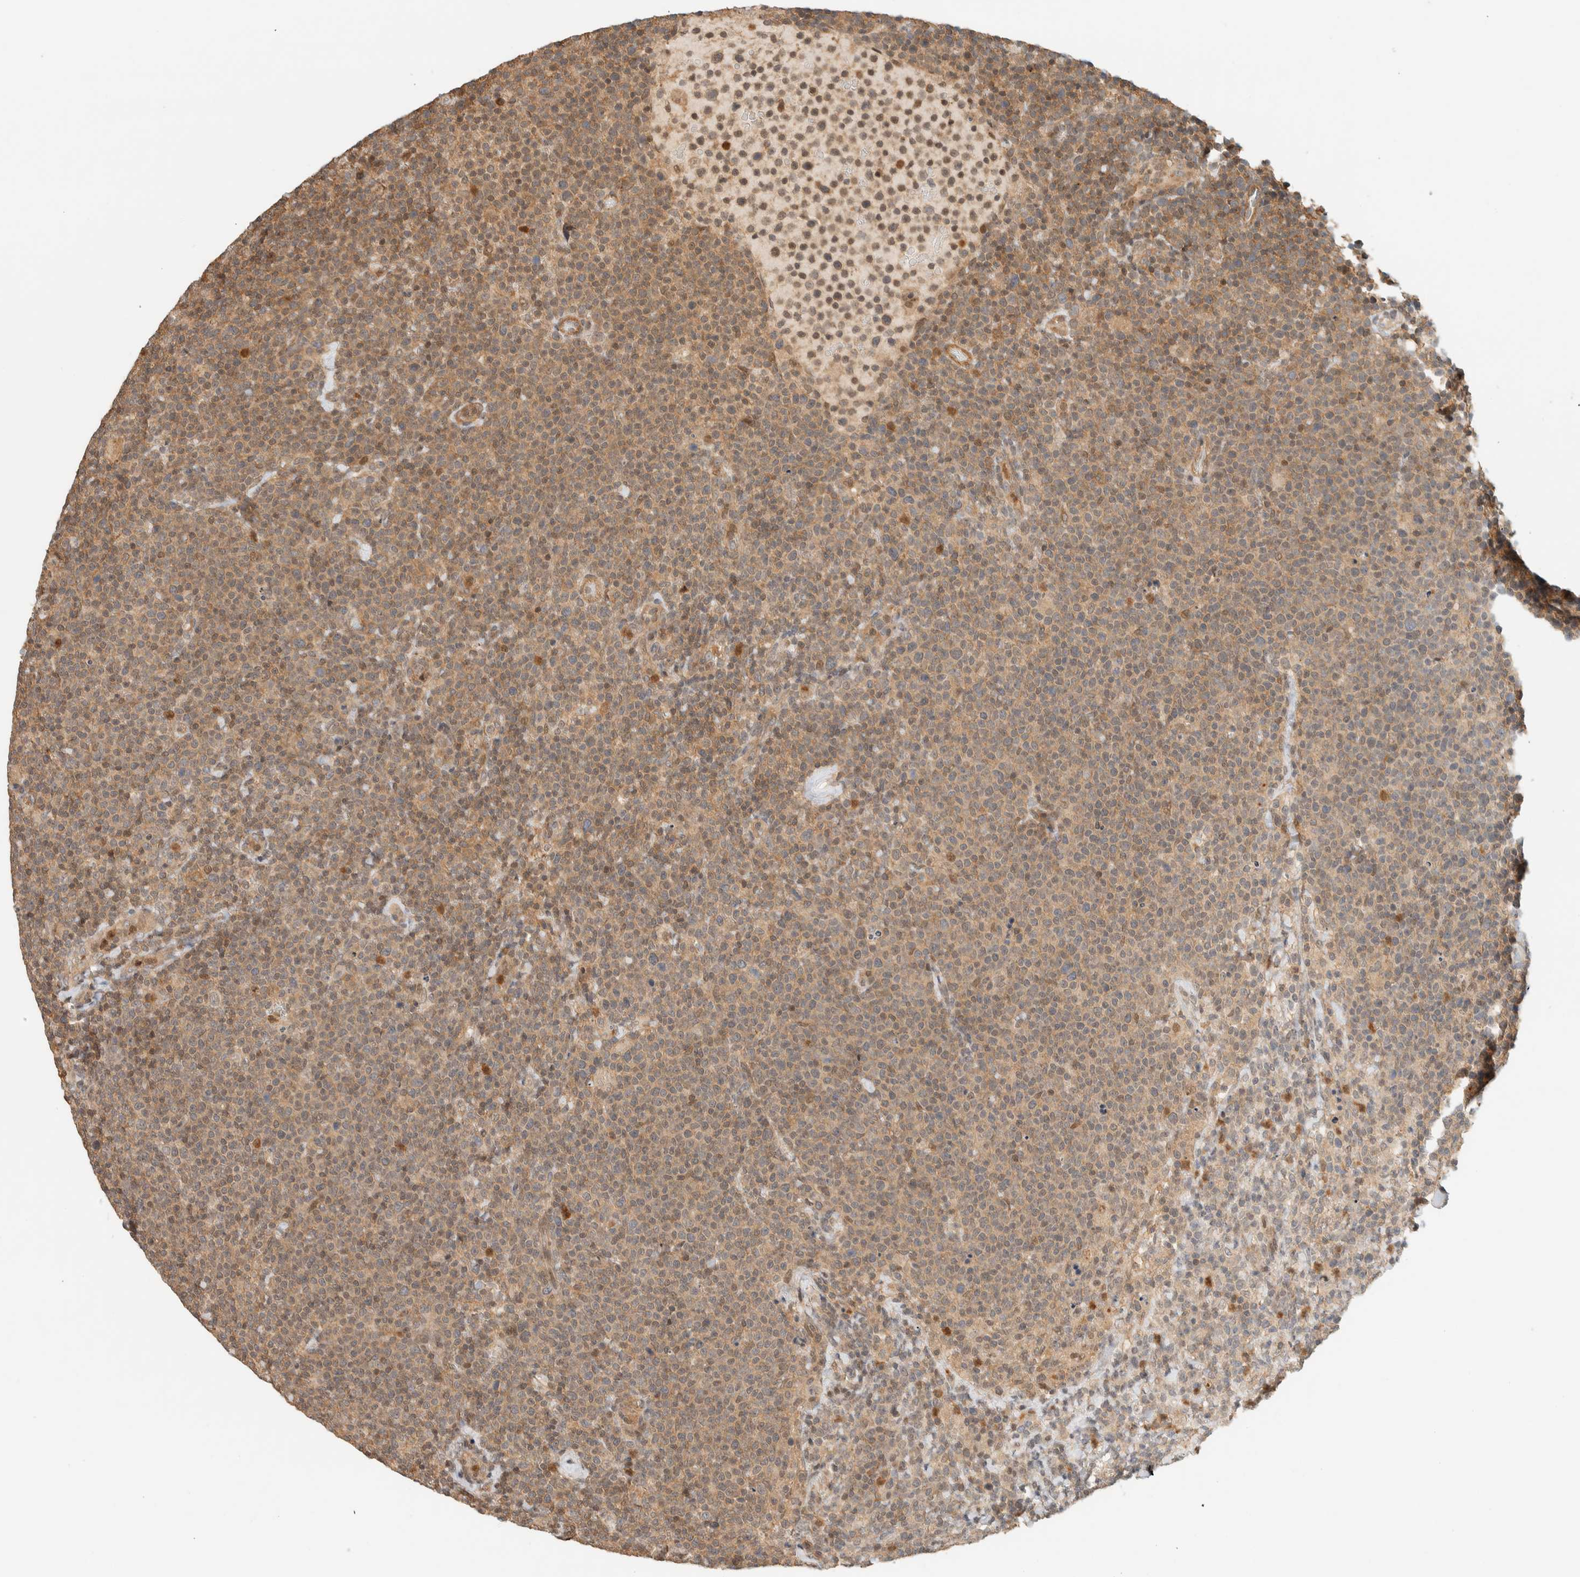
{"staining": {"intensity": "weak", "quantity": ">75%", "location": "cytoplasmic/membranous"}, "tissue": "lymphoma", "cell_type": "Tumor cells", "image_type": "cancer", "snomed": [{"axis": "morphology", "description": "Malignant lymphoma, non-Hodgkin's type, High grade"}, {"axis": "topography", "description": "Lymph node"}], "caption": "This image exhibits IHC staining of malignant lymphoma, non-Hodgkin's type (high-grade), with low weak cytoplasmic/membranous expression in approximately >75% of tumor cells.", "gene": "ARFGEF1", "patient": {"sex": "male", "age": 61}}